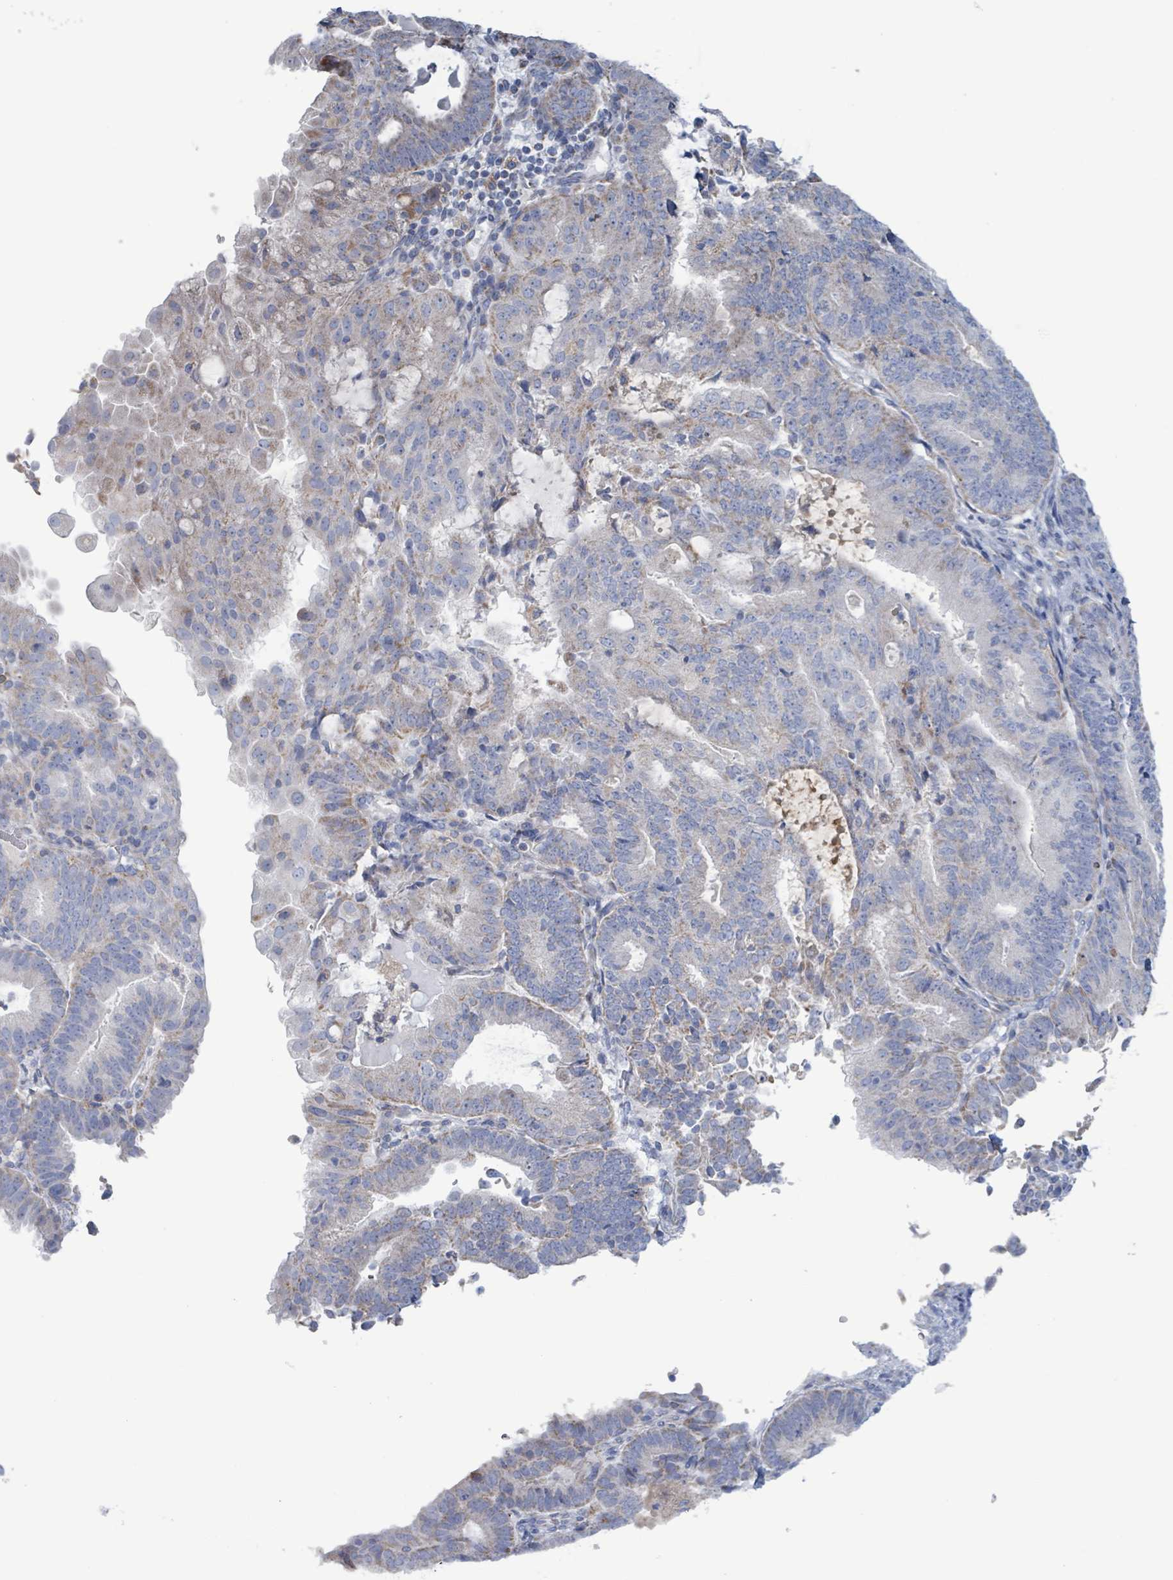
{"staining": {"intensity": "moderate", "quantity": "<25%", "location": "cytoplasmic/membranous"}, "tissue": "endometrial cancer", "cell_type": "Tumor cells", "image_type": "cancer", "snomed": [{"axis": "morphology", "description": "Adenocarcinoma, NOS"}, {"axis": "topography", "description": "Endometrium"}], "caption": "The immunohistochemical stain labels moderate cytoplasmic/membranous expression in tumor cells of endometrial adenocarcinoma tissue.", "gene": "AKR1C4", "patient": {"sex": "female", "age": 70}}